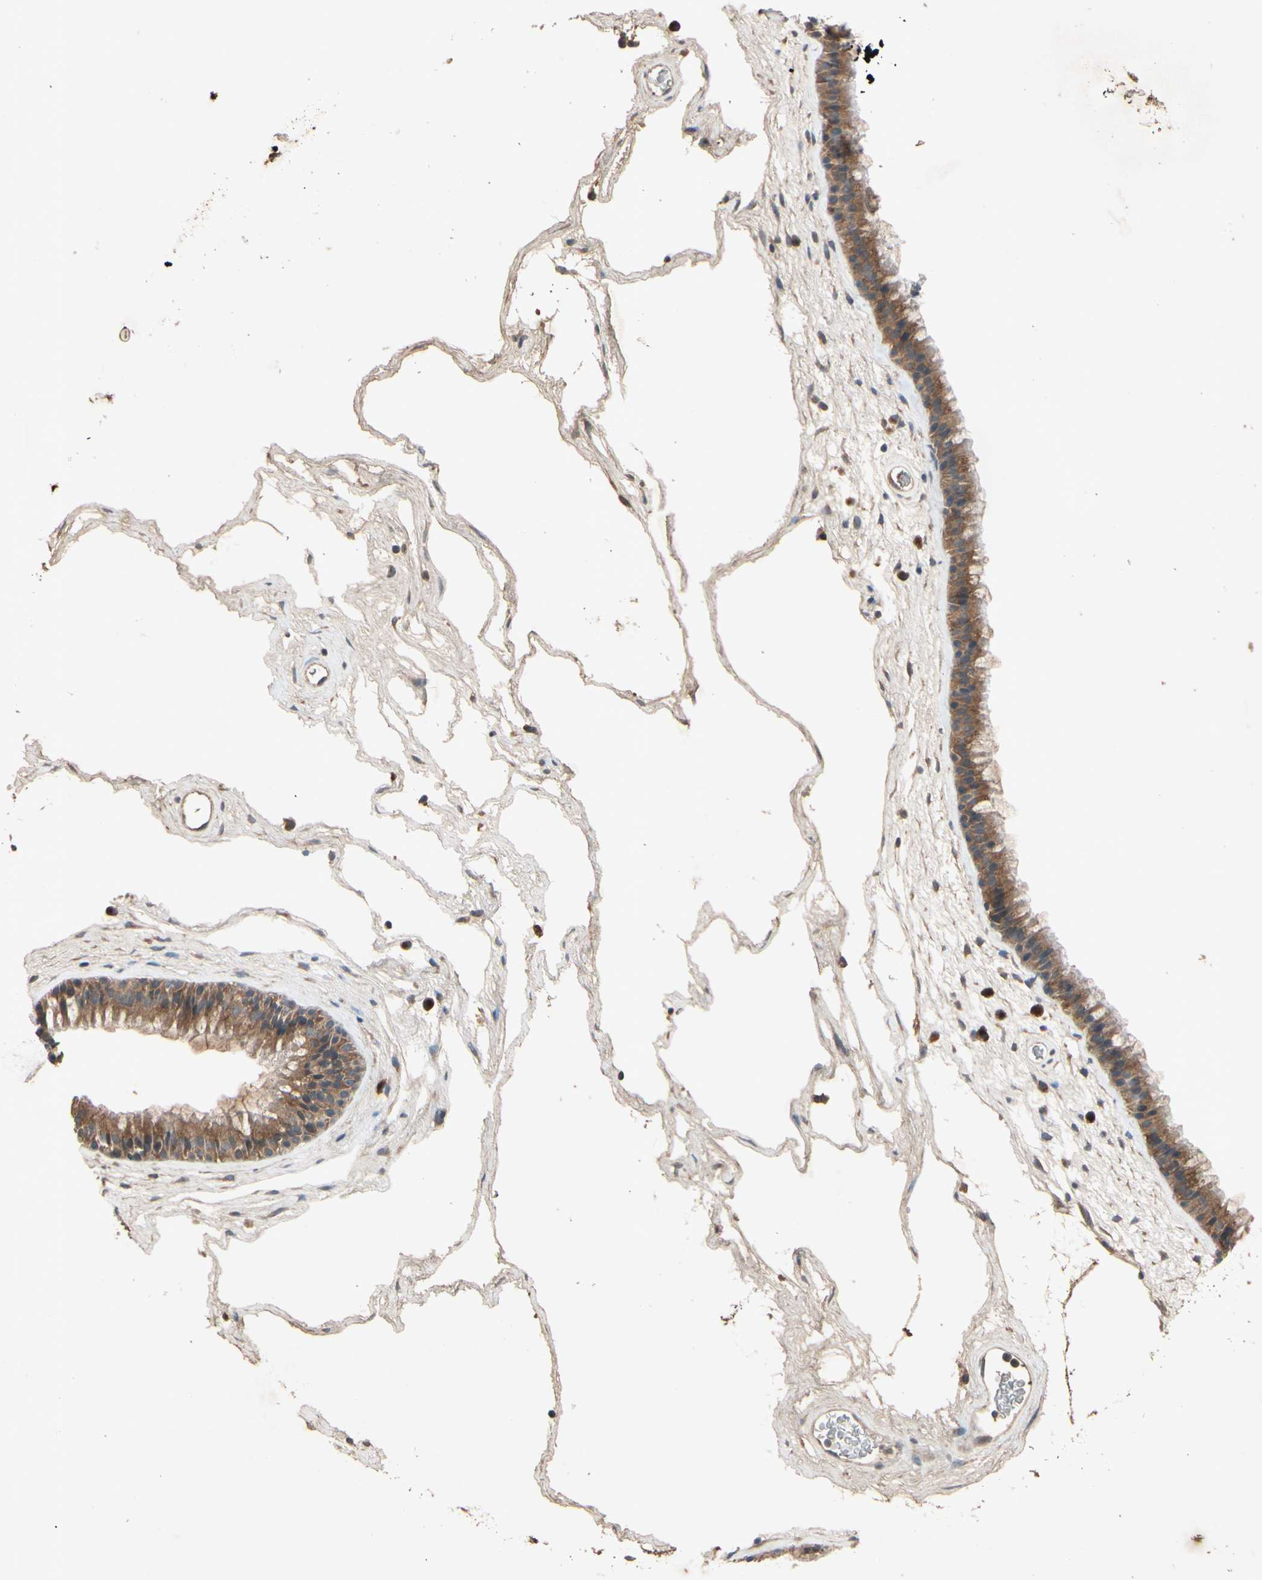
{"staining": {"intensity": "moderate", "quantity": ">75%", "location": "cytoplasmic/membranous"}, "tissue": "nasopharynx", "cell_type": "Respiratory epithelial cells", "image_type": "normal", "snomed": [{"axis": "morphology", "description": "Normal tissue, NOS"}, {"axis": "morphology", "description": "Inflammation, NOS"}, {"axis": "topography", "description": "Nasopharynx"}], "caption": "Protein expression by immunohistochemistry (IHC) shows moderate cytoplasmic/membranous positivity in approximately >75% of respiratory epithelial cells in normal nasopharynx. (brown staining indicates protein expression, while blue staining denotes nuclei).", "gene": "NSF", "patient": {"sex": "male", "age": 48}}